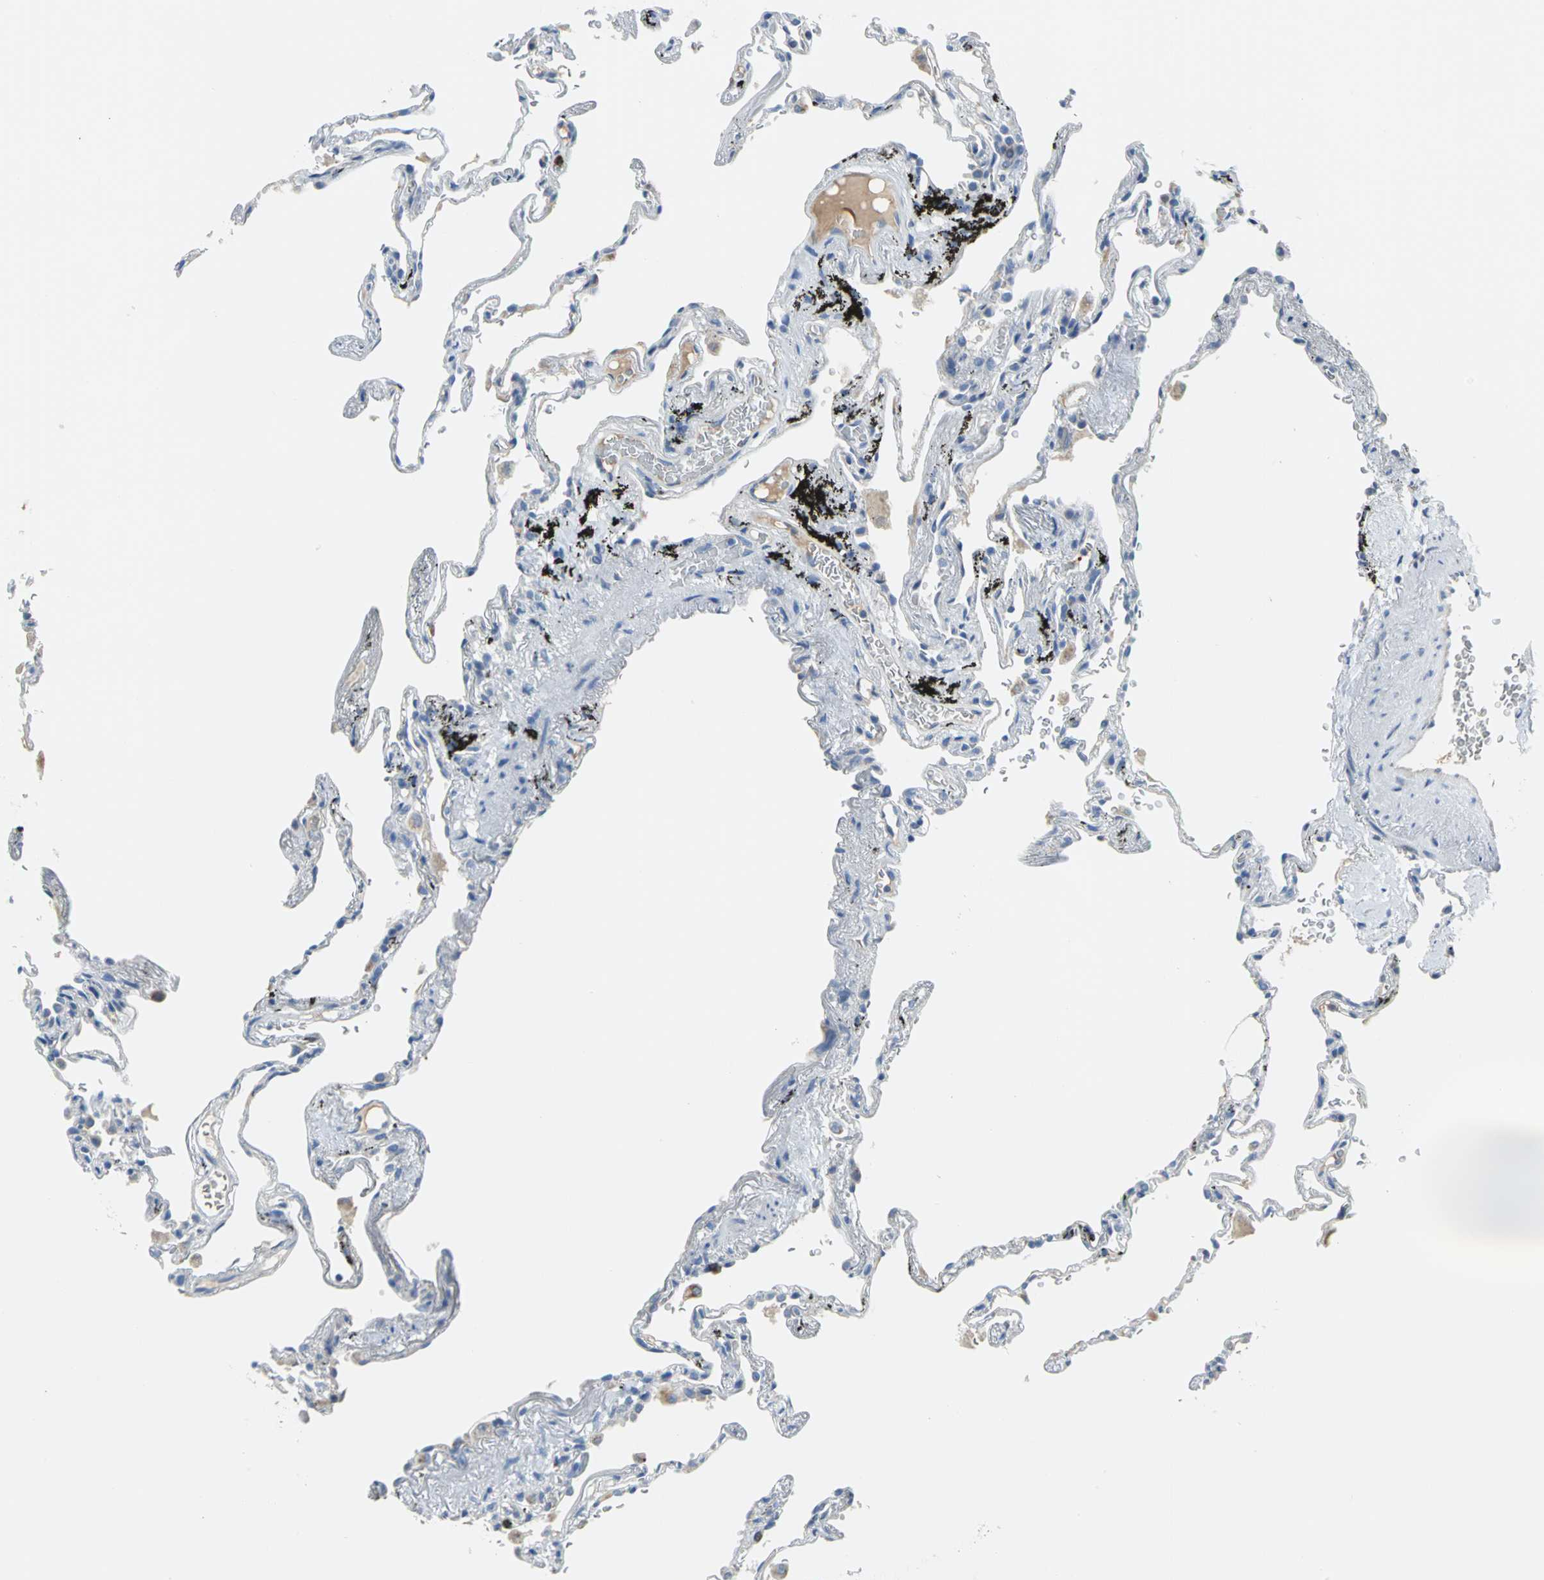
{"staining": {"intensity": "negative", "quantity": "none", "location": "none"}, "tissue": "lung", "cell_type": "Alveolar cells", "image_type": "normal", "snomed": [{"axis": "morphology", "description": "Normal tissue, NOS"}, {"axis": "morphology", "description": "Inflammation, NOS"}, {"axis": "topography", "description": "Lung"}], "caption": "There is no significant positivity in alveolar cells of lung. The staining was performed using DAB (3,3'-diaminobenzidine) to visualize the protein expression in brown, while the nuclei were stained in blue with hematoxylin (Magnification: 20x).", "gene": "ALOX15", "patient": {"sex": "male", "age": 69}}